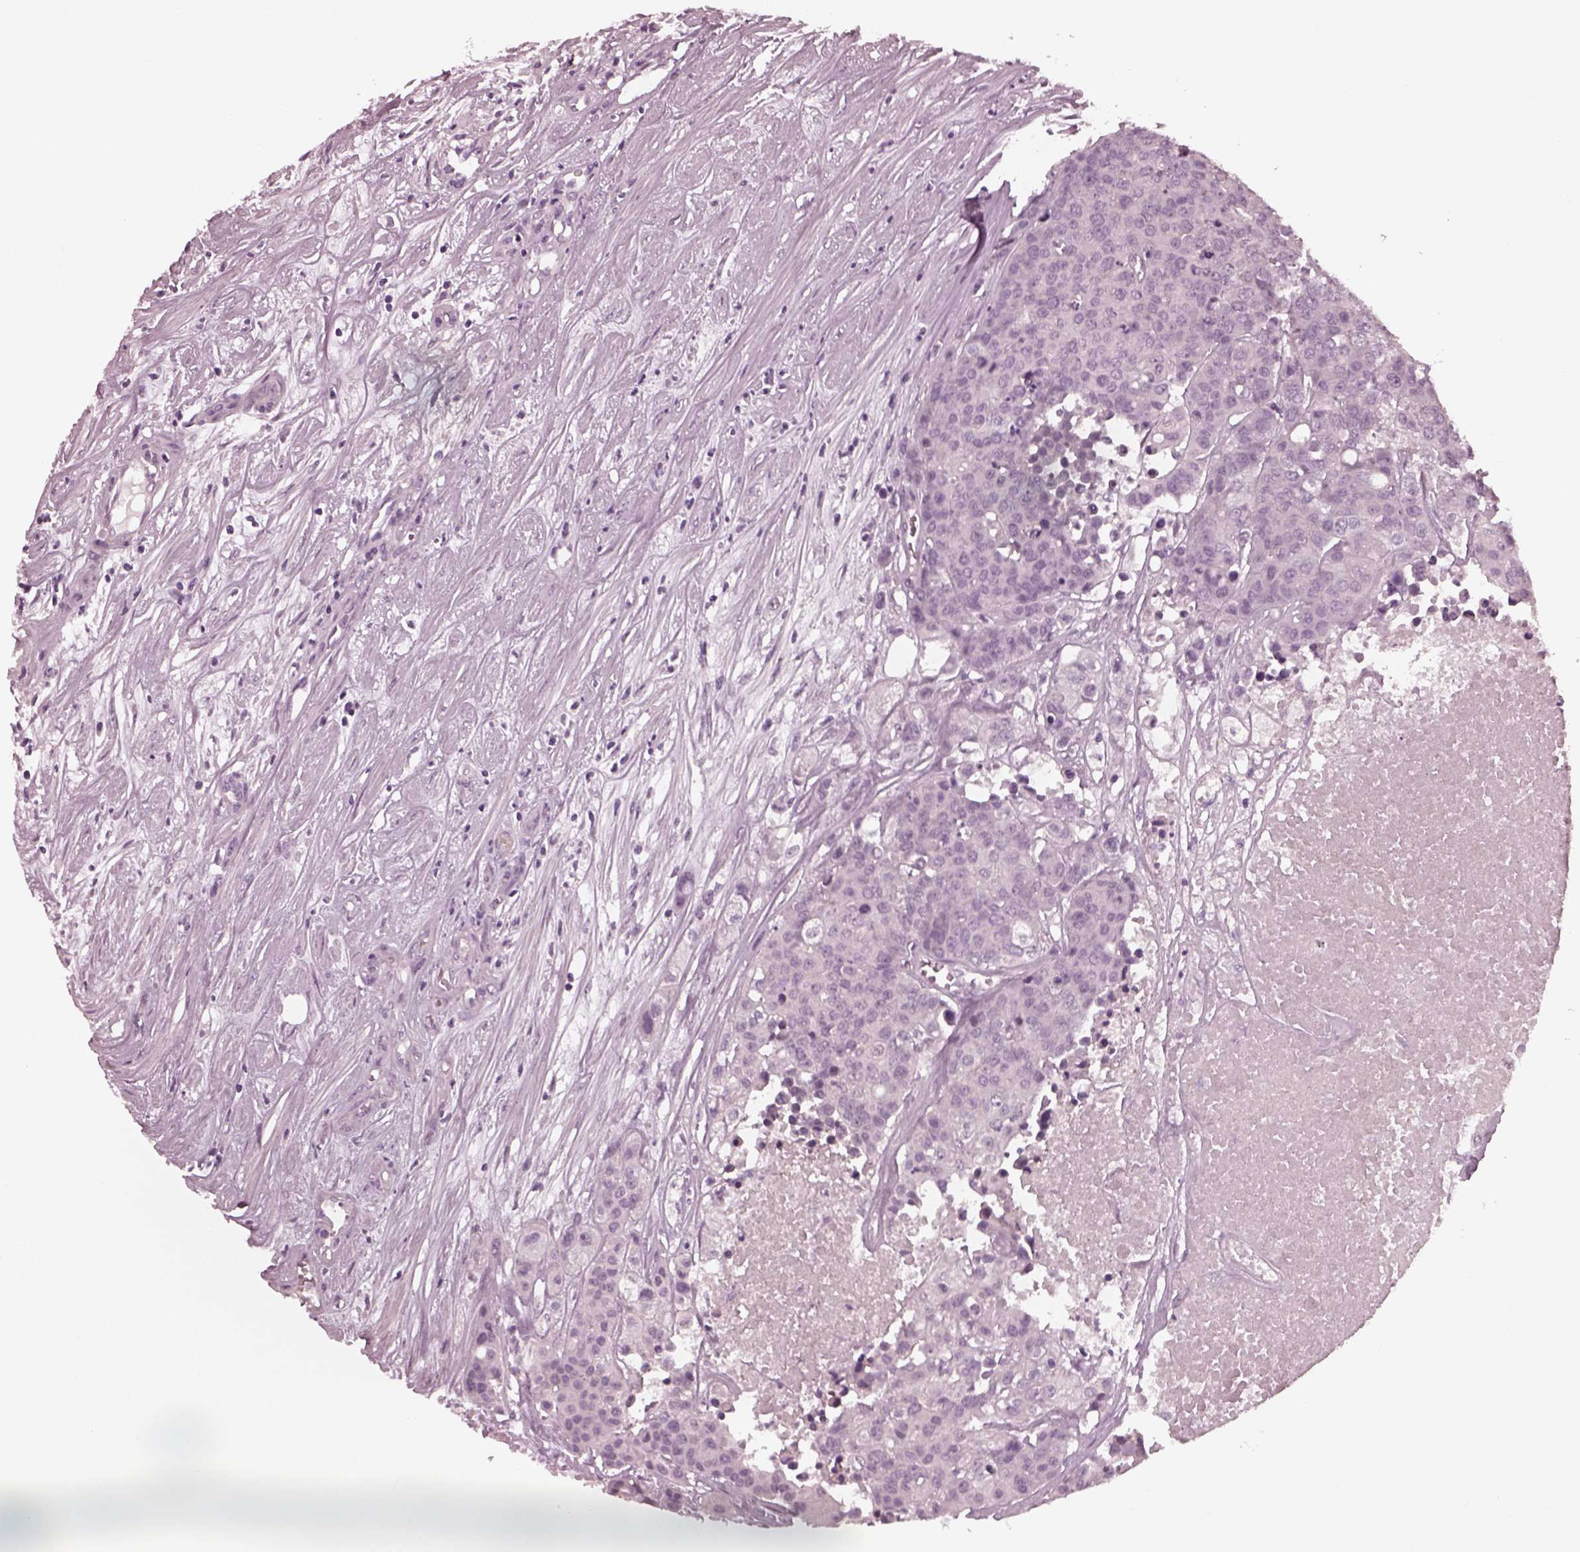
{"staining": {"intensity": "negative", "quantity": "none", "location": "none"}, "tissue": "carcinoid", "cell_type": "Tumor cells", "image_type": "cancer", "snomed": [{"axis": "morphology", "description": "Carcinoid, malignant, NOS"}, {"axis": "topography", "description": "Colon"}], "caption": "Image shows no protein positivity in tumor cells of carcinoid tissue.", "gene": "YY2", "patient": {"sex": "male", "age": 81}}